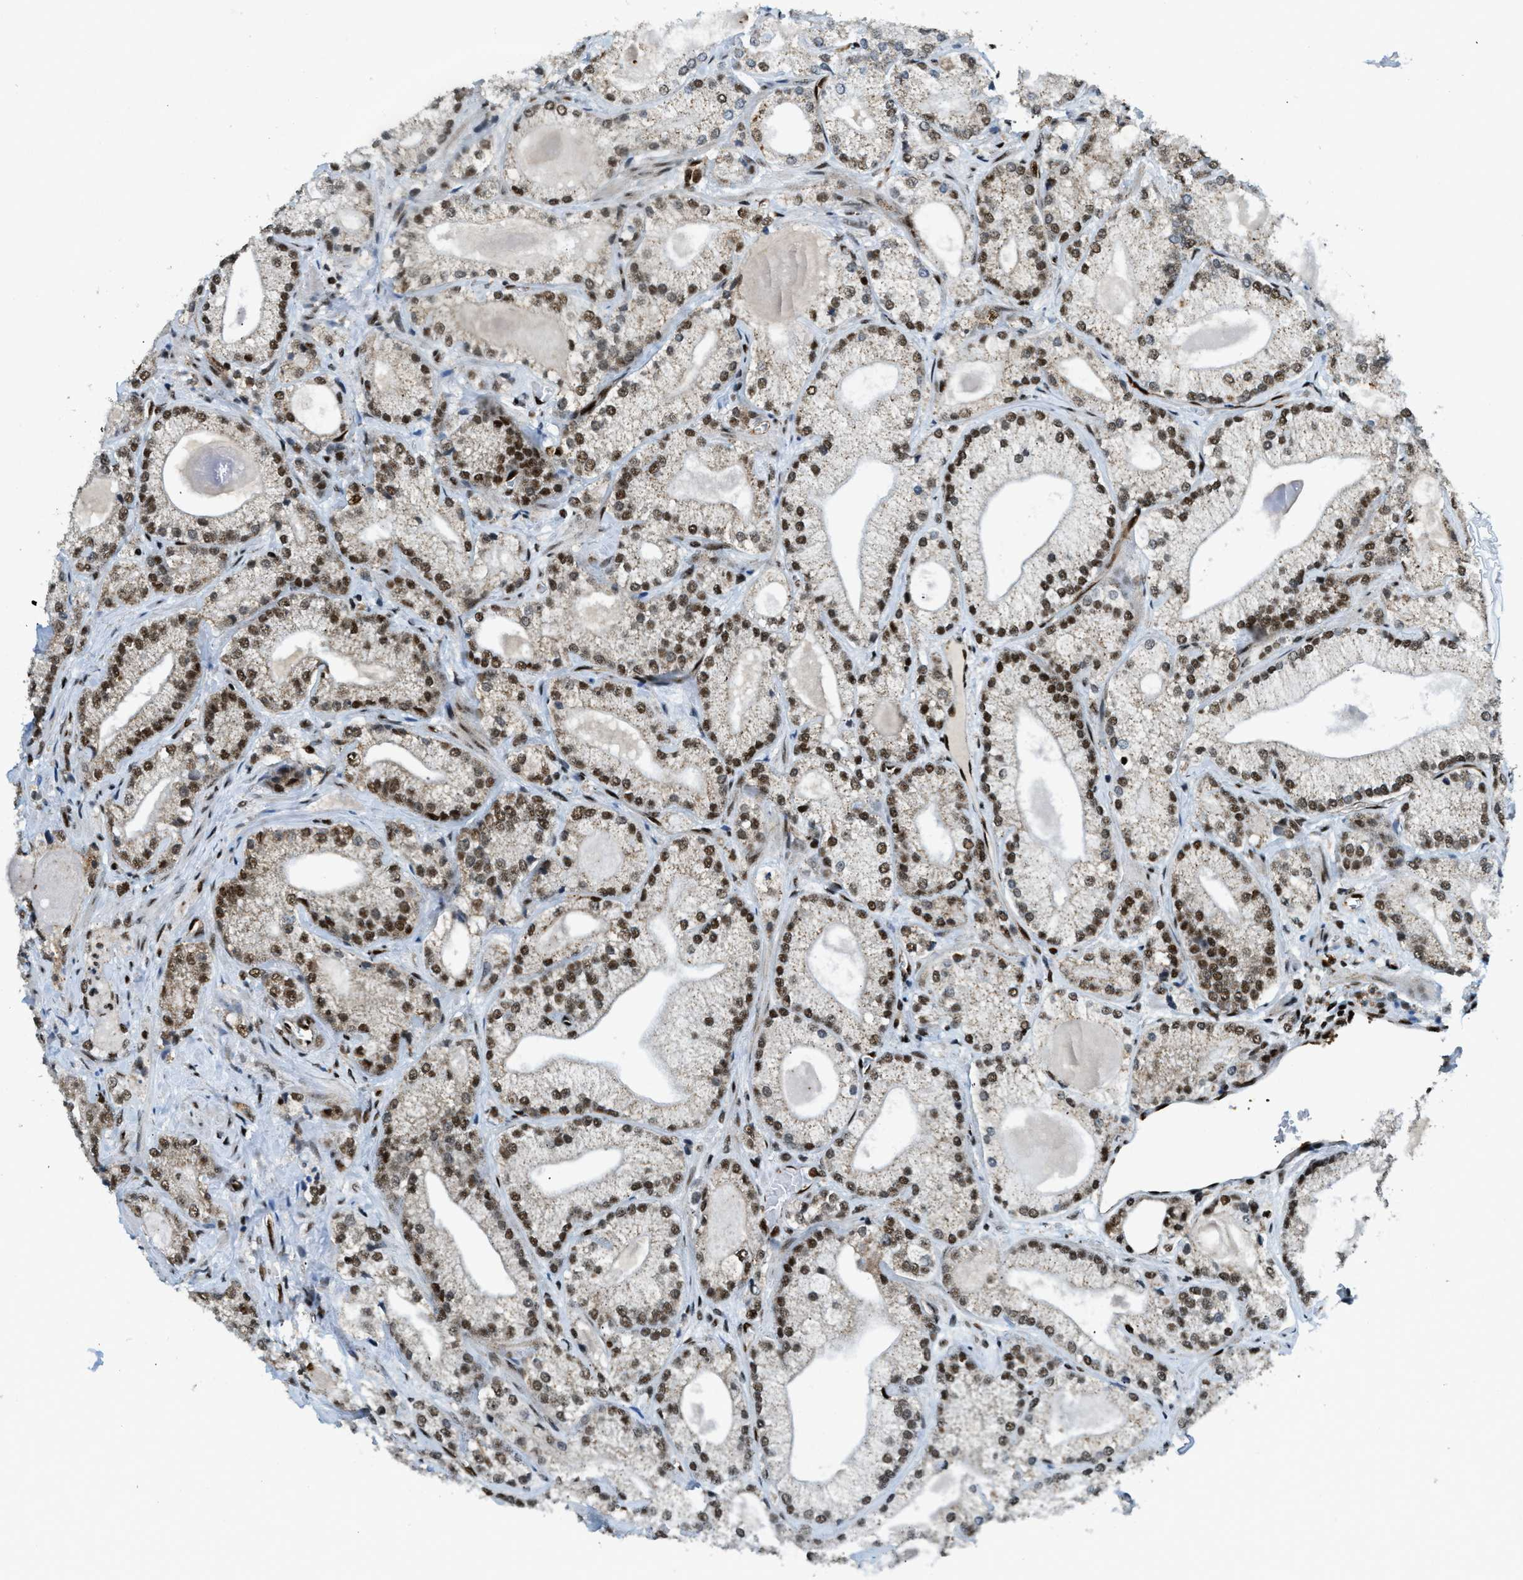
{"staining": {"intensity": "strong", "quantity": ">75%", "location": "nuclear"}, "tissue": "prostate cancer", "cell_type": "Tumor cells", "image_type": "cancer", "snomed": [{"axis": "morphology", "description": "Adenocarcinoma, Low grade"}, {"axis": "topography", "description": "Prostate"}], "caption": "This is an image of IHC staining of prostate cancer (low-grade adenocarcinoma), which shows strong expression in the nuclear of tumor cells.", "gene": "GABPB1", "patient": {"sex": "male", "age": 65}}